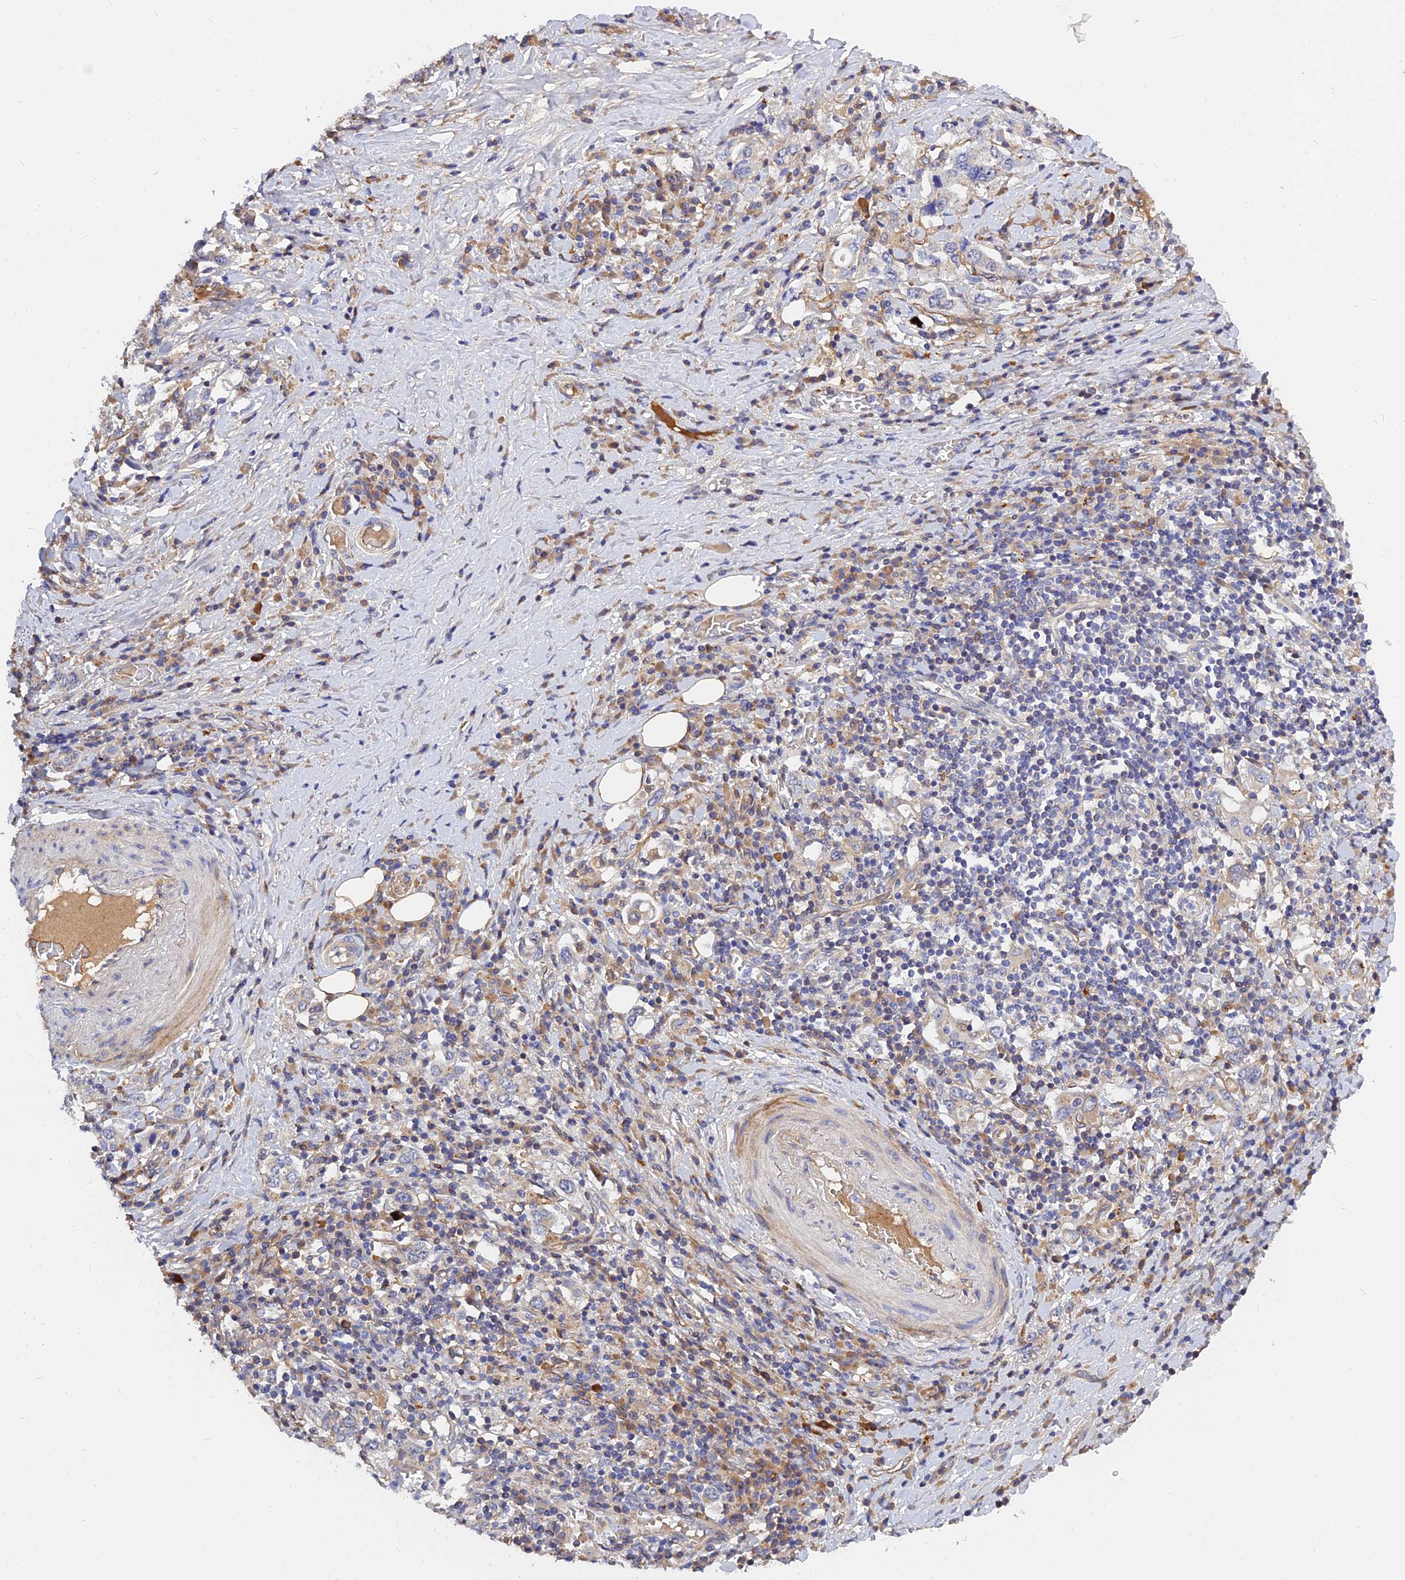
{"staining": {"intensity": "negative", "quantity": "none", "location": "none"}, "tissue": "stomach cancer", "cell_type": "Tumor cells", "image_type": "cancer", "snomed": [{"axis": "morphology", "description": "Adenocarcinoma, NOS"}, {"axis": "topography", "description": "Stomach, upper"}, {"axis": "topography", "description": "Stomach"}], "caption": "There is no significant positivity in tumor cells of stomach cancer (adenocarcinoma). (Immunohistochemistry (ihc), brightfield microscopy, high magnification).", "gene": "MRPL35", "patient": {"sex": "male", "age": 62}}